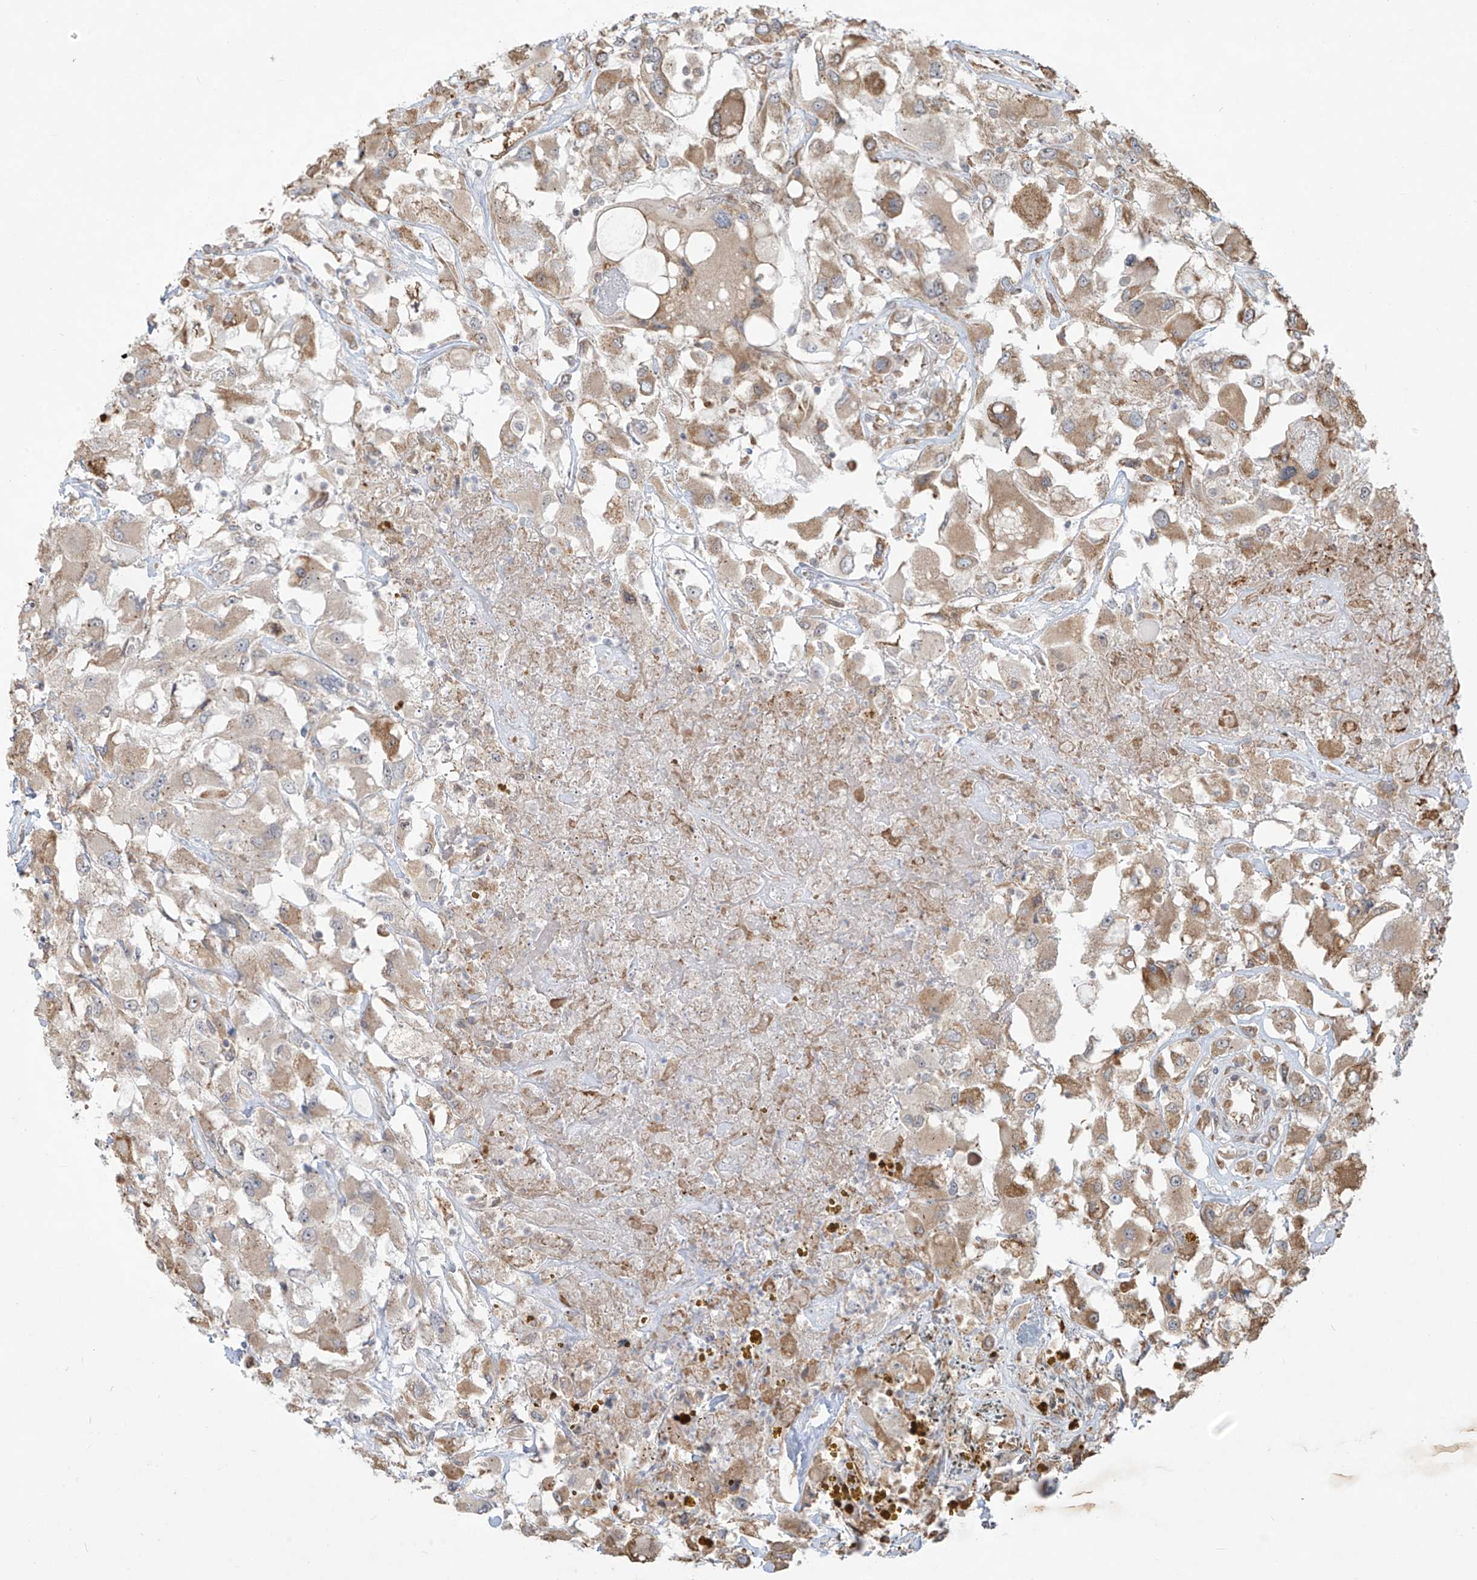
{"staining": {"intensity": "moderate", "quantity": "25%-75%", "location": "cytoplasmic/membranous"}, "tissue": "renal cancer", "cell_type": "Tumor cells", "image_type": "cancer", "snomed": [{"axis": "morphology", "description": "Adenocarcinoma, NOS"}, {"axis": "topography", "description": "Kidney"}], "caption": "Adenocarcinoma (renal) was stained to show a protein in brown. There is medium levels of moderate cytoplasmic/membranous expression in about 25%-75% of tumor cells.", "gene": "PLEKHM3", "patient": {"sex": "female", "age": 52}}